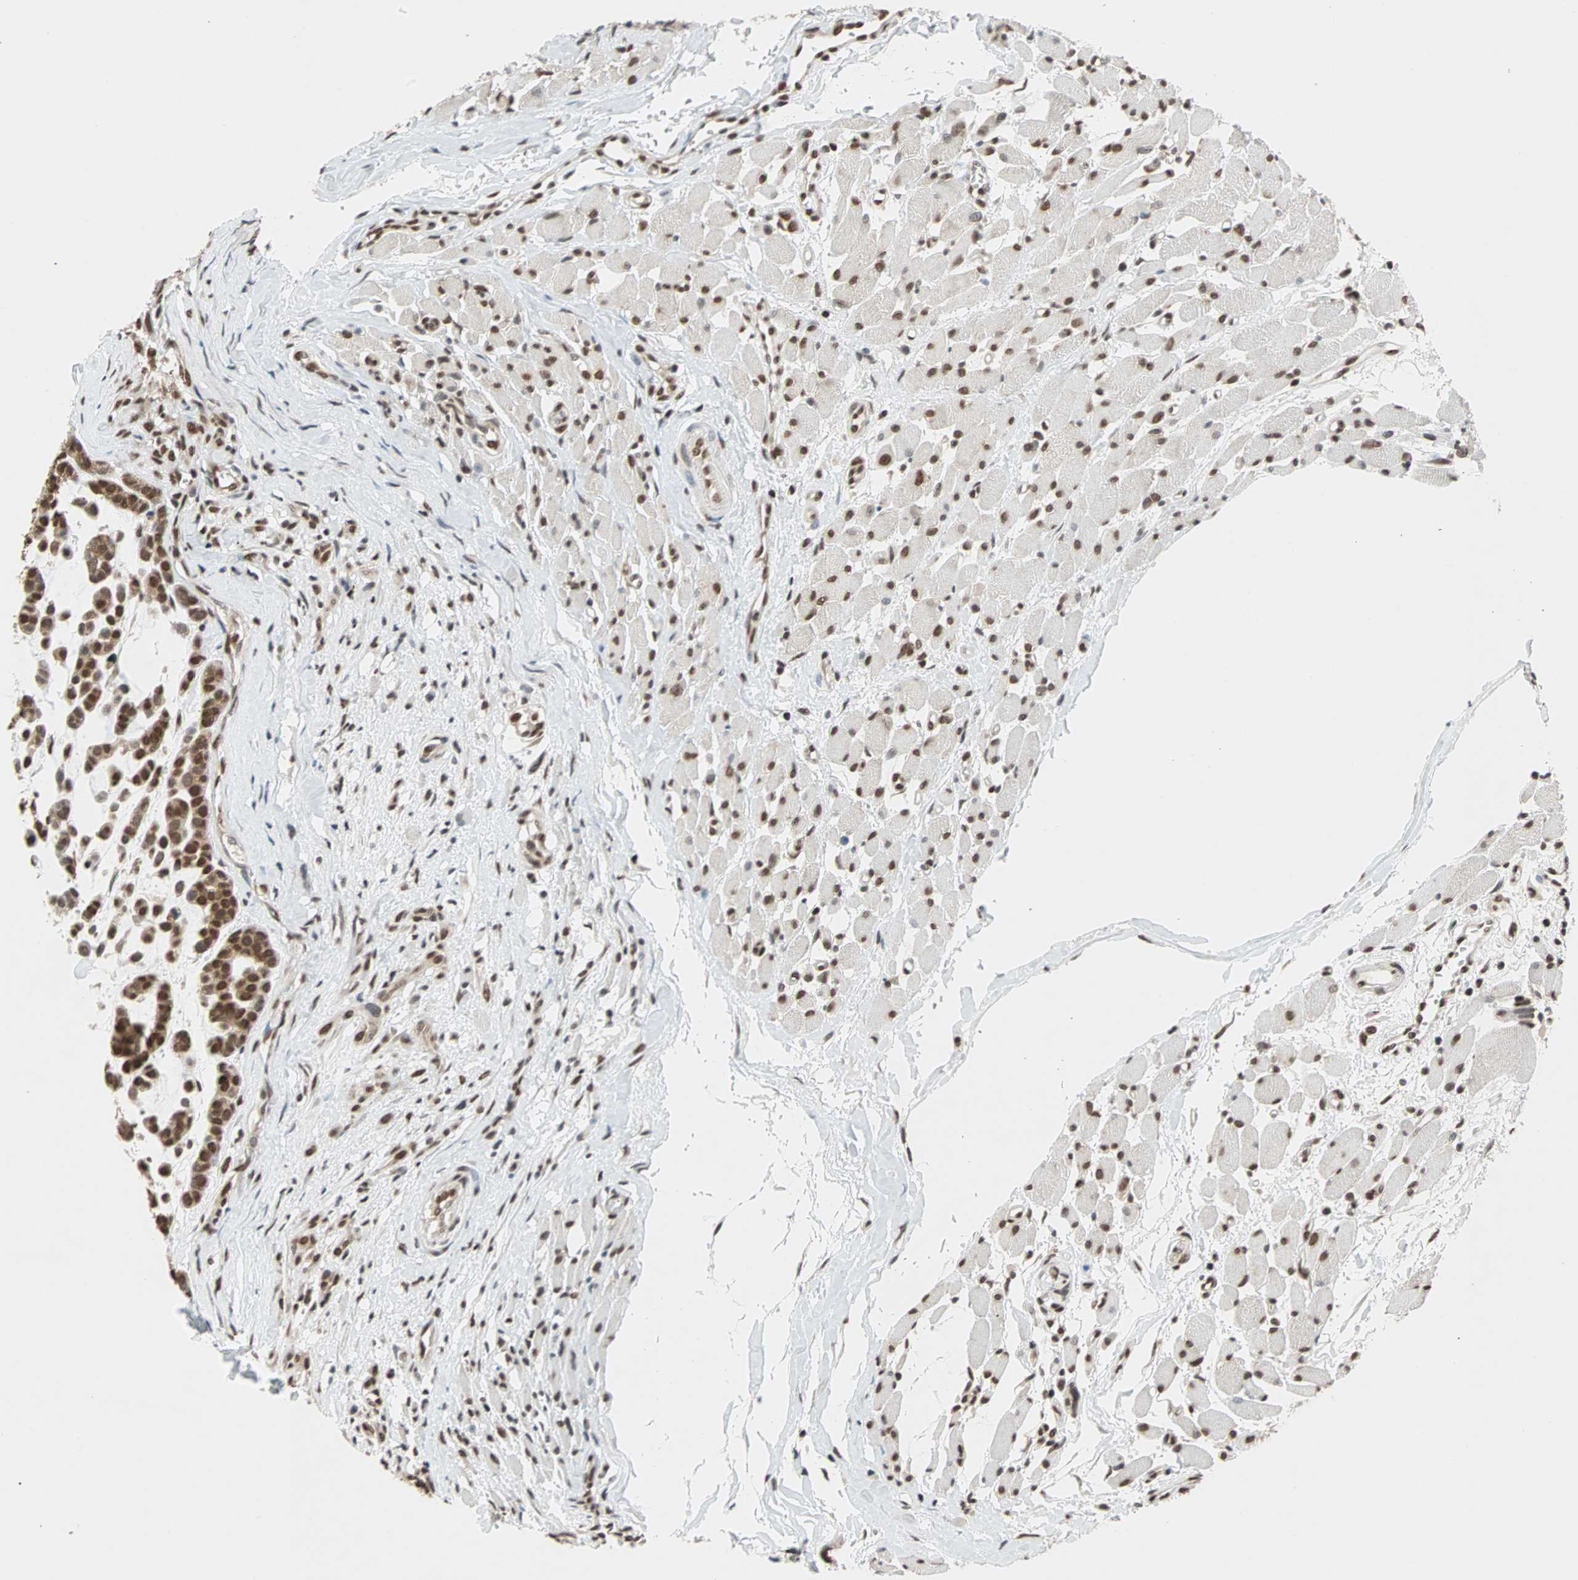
{"staining": {"intensity": "strong", "quantity": ">75%", "location": "cytoplasmic/membranous,nuclear"}, "tissue": "head and neck cancer", "cell_type": "Tumor cells", "image_type": "cancer", "snomed": [{"axis": "morphology", "description": "Adenocarcinoma, NOS"}, {"axis": "morphology", "description": "Adenoma, NOS"}, {"axis": "topography", "description": "Head-Neck"}], "caption": "Brown immunohistochemical staining in human head and neck cancer (adenoma) displays strong cytoplasmic/membranous and nuclear positivity in about >75% of tumor cells.", "gene": "DAZAP1", "patient": {"sex": "female", "age": 55}}